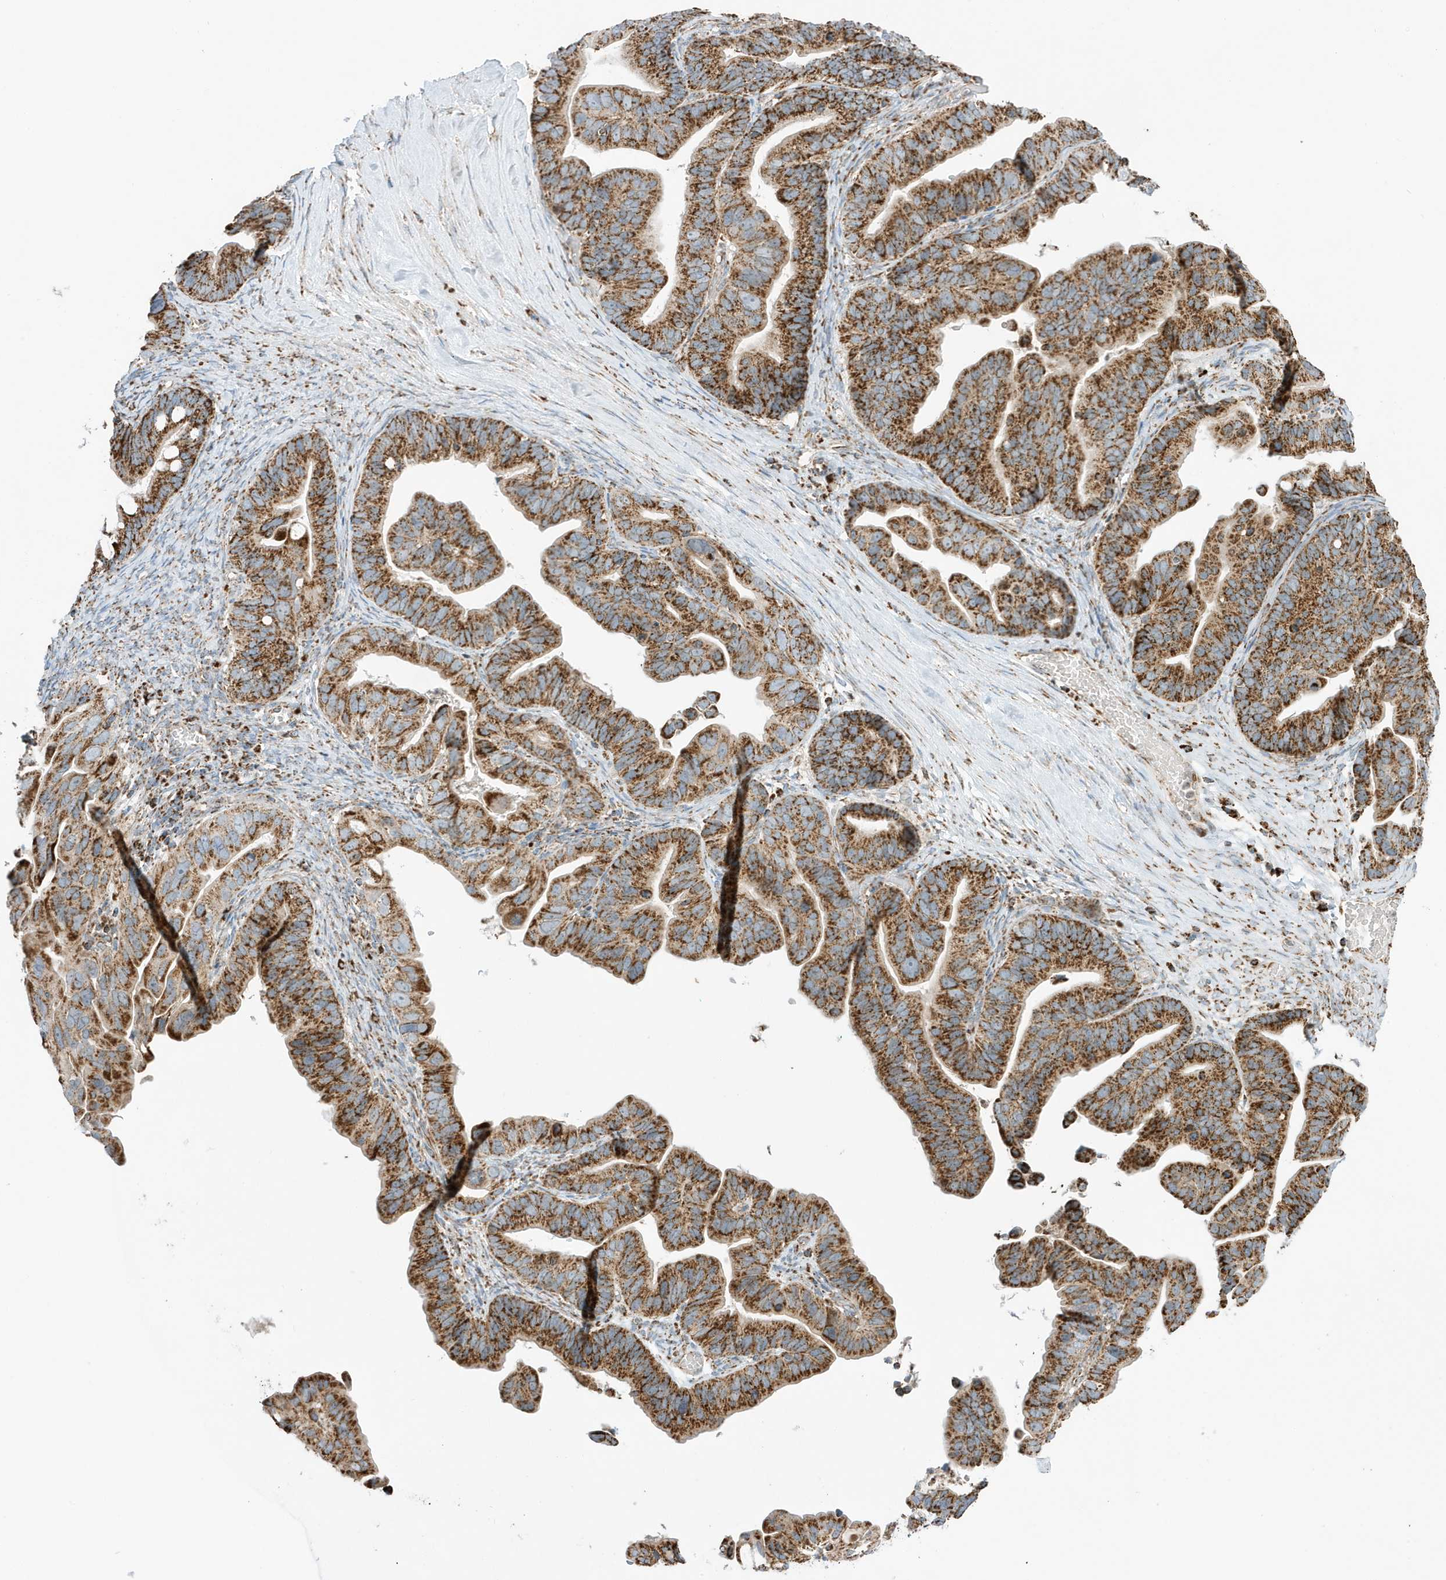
{"staining": {"intensity": "strong", "quantity": ">75%", "location": "cytoplasmic/membranous"}, "tissue": "ovarian cancer", "cell_type": "Tumor cells", "image_type": "cancer", "snomed": [{"axis": "morphology", "description": "Cystadenocarcinoma, serous, NOS"}, {"axis": "topography", "description": "Ovary"}], "caption": "Protein analysis of ovarian cancer tissue displays strong cytoplasmic/membranous expression in about >75% of tumor cells. (Stains: DAB (3,3'-diaminobenzidine) in brown, nuclei in blue, Microscopy: brightfield microscopy at high magnification).", "gene": "ATP5ME", "patient": {"sex": "female", "age": 56}}